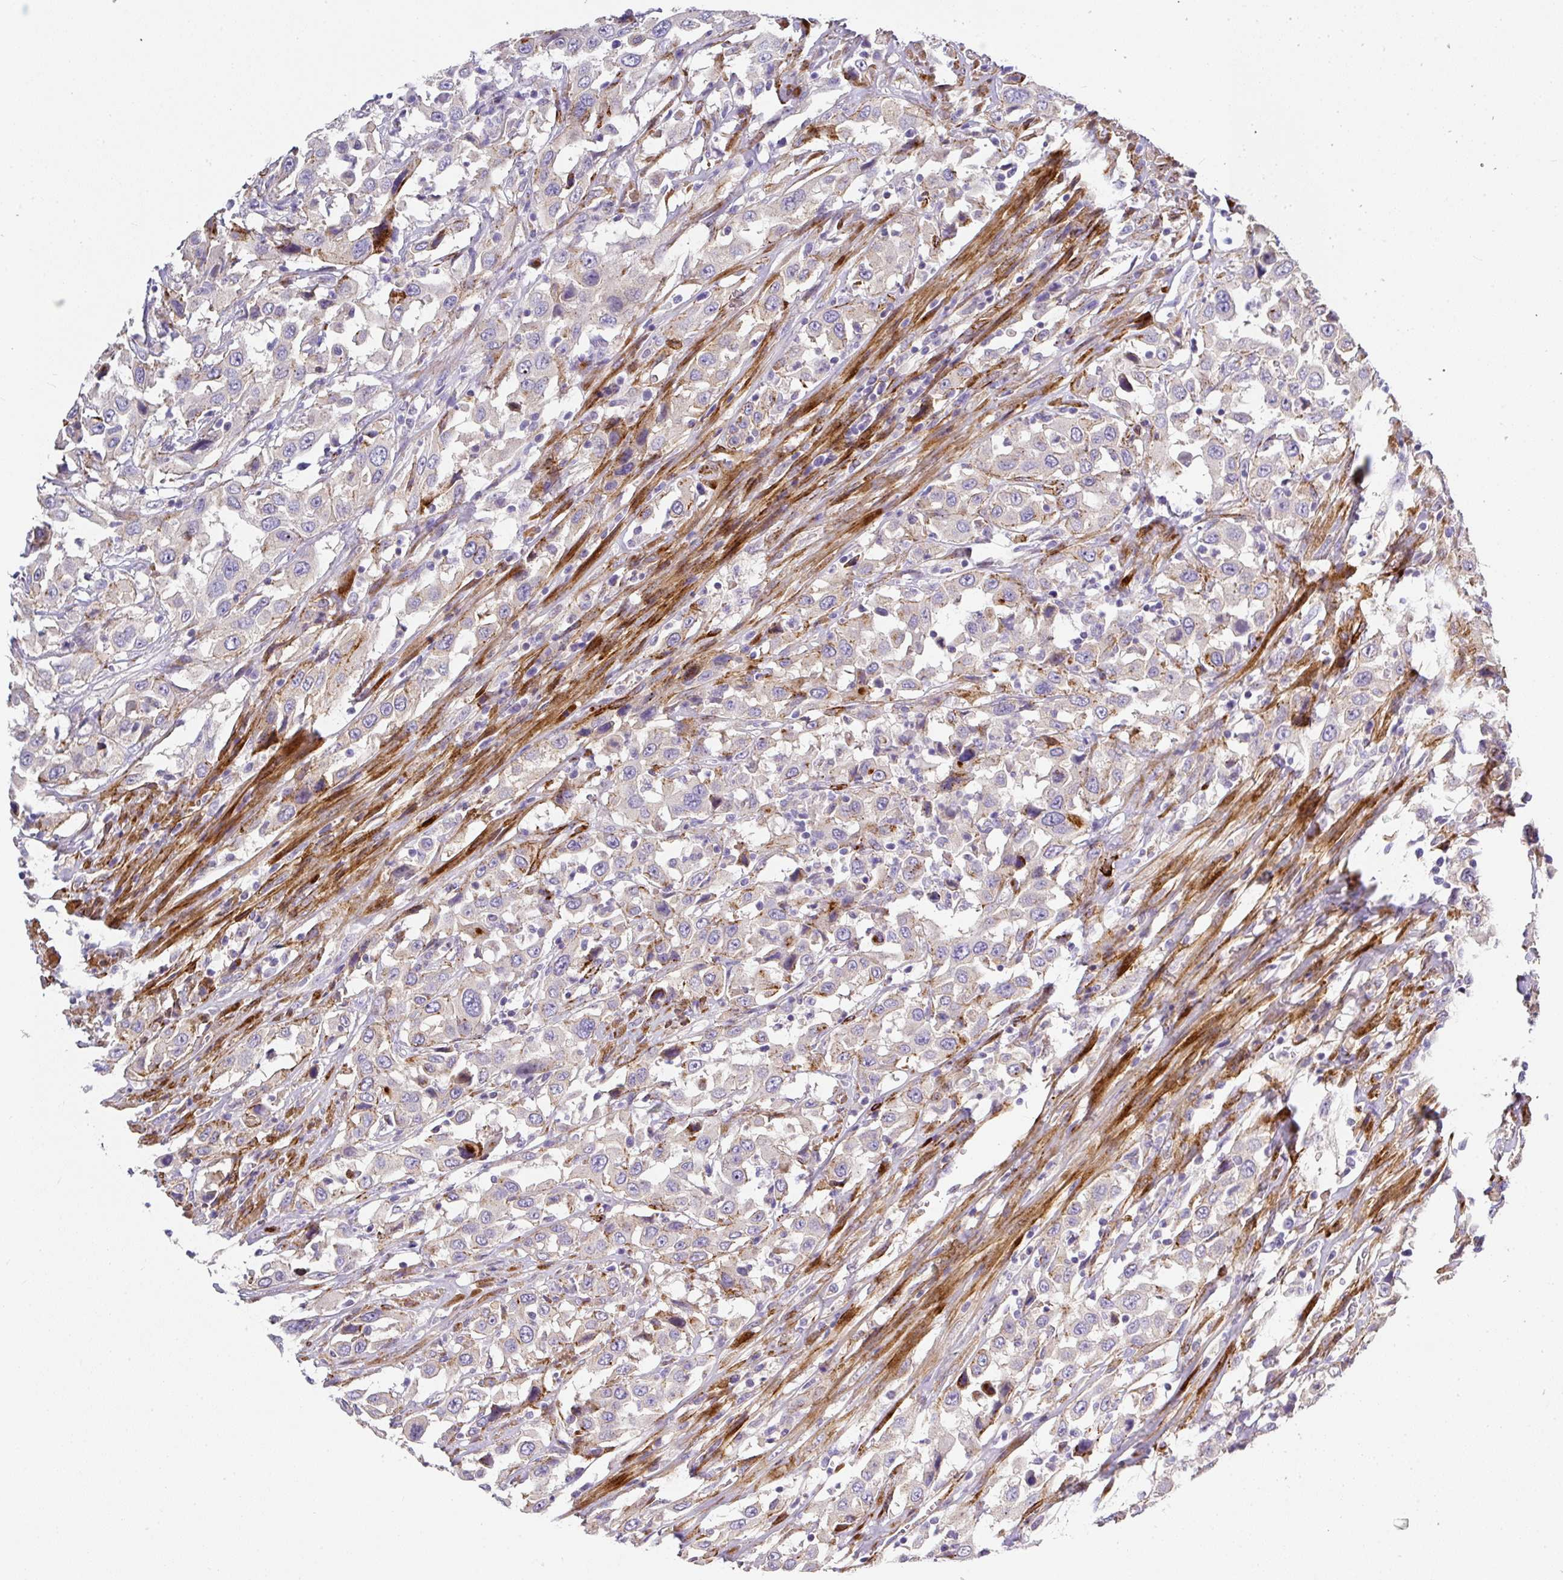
{"staining": {"intensity": "weak", "quantity": "<25%", "location": "cytoplasmic/membranous"}, "tissue": "urothelial cancer", "cell_type": "Tumor cells", "image_type": "cancer", "snomed": [{"axis": "morphology", "description": "Urothelial carcinoma, High grade"}, {"axis": "topography", "description": "Urinary bladder"}], "caption": "Immunohistochemical staining of human urothelial cancer shows no significant positivity in tumor cells.", "gene": "SLC25A17", "patient": {"sex": "male", "age": 61}}